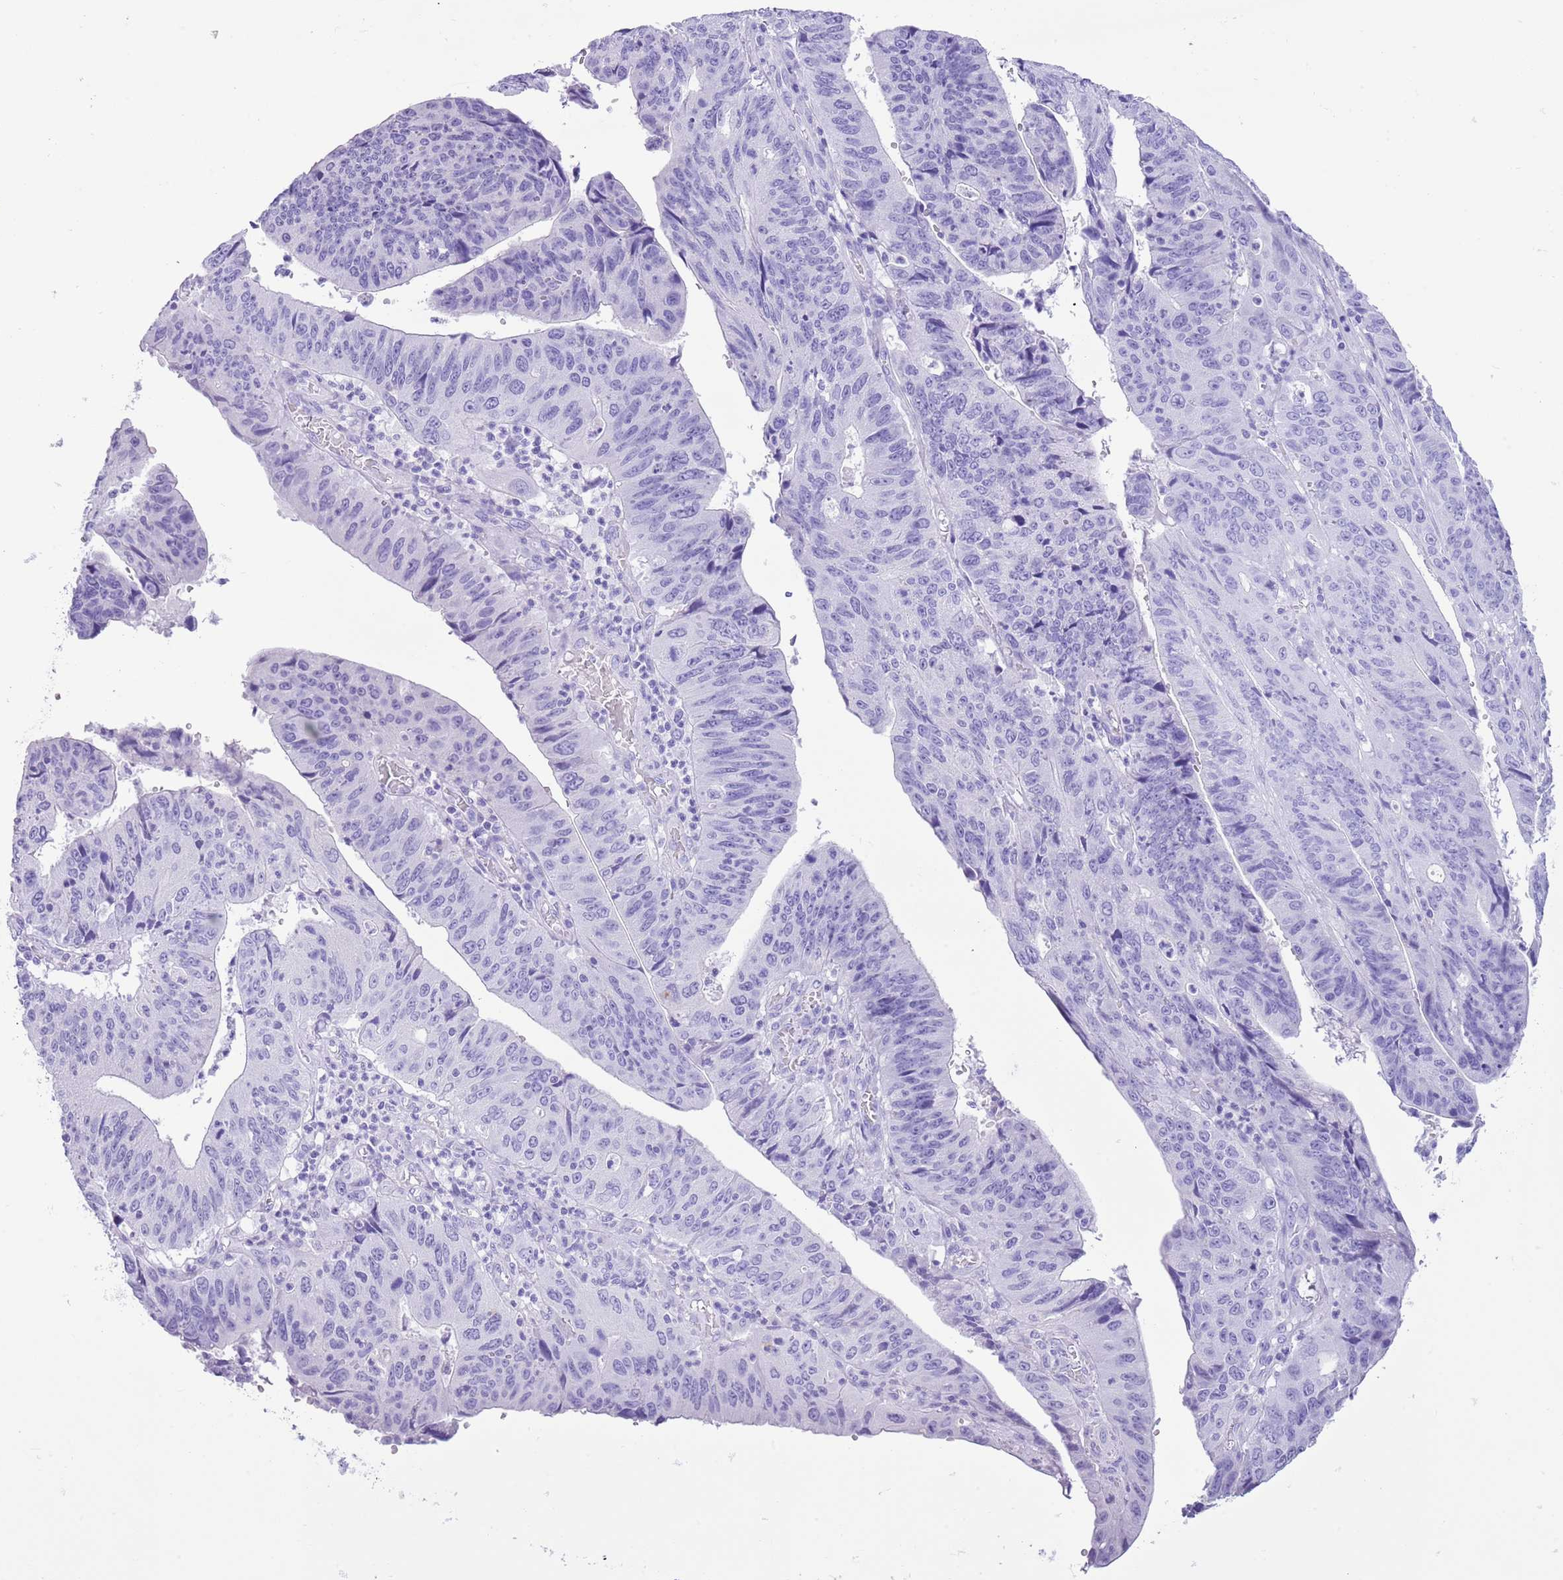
{"staining": {"intensity": "negative", "quantity": "none", "location": "none"}, "tissue": "stomach cancer", "cell_type": "Tumor cells", "image_type": "cancer", "snomed": [{"axis": "morphology", "description": "Adenocarcinoma, NOS"}, {"axis": "topography", "description": "Stomach"}], "caption": "An immunohistochemistry (IHC) histopathology image of stomach cancer (adenocarcinoma) is shown. There is no staining in tumor cells of stomach cancer (adenocarcinoma).", "gene": "TBC1D10B", "patient": {"sex": "male", "age": 59}}